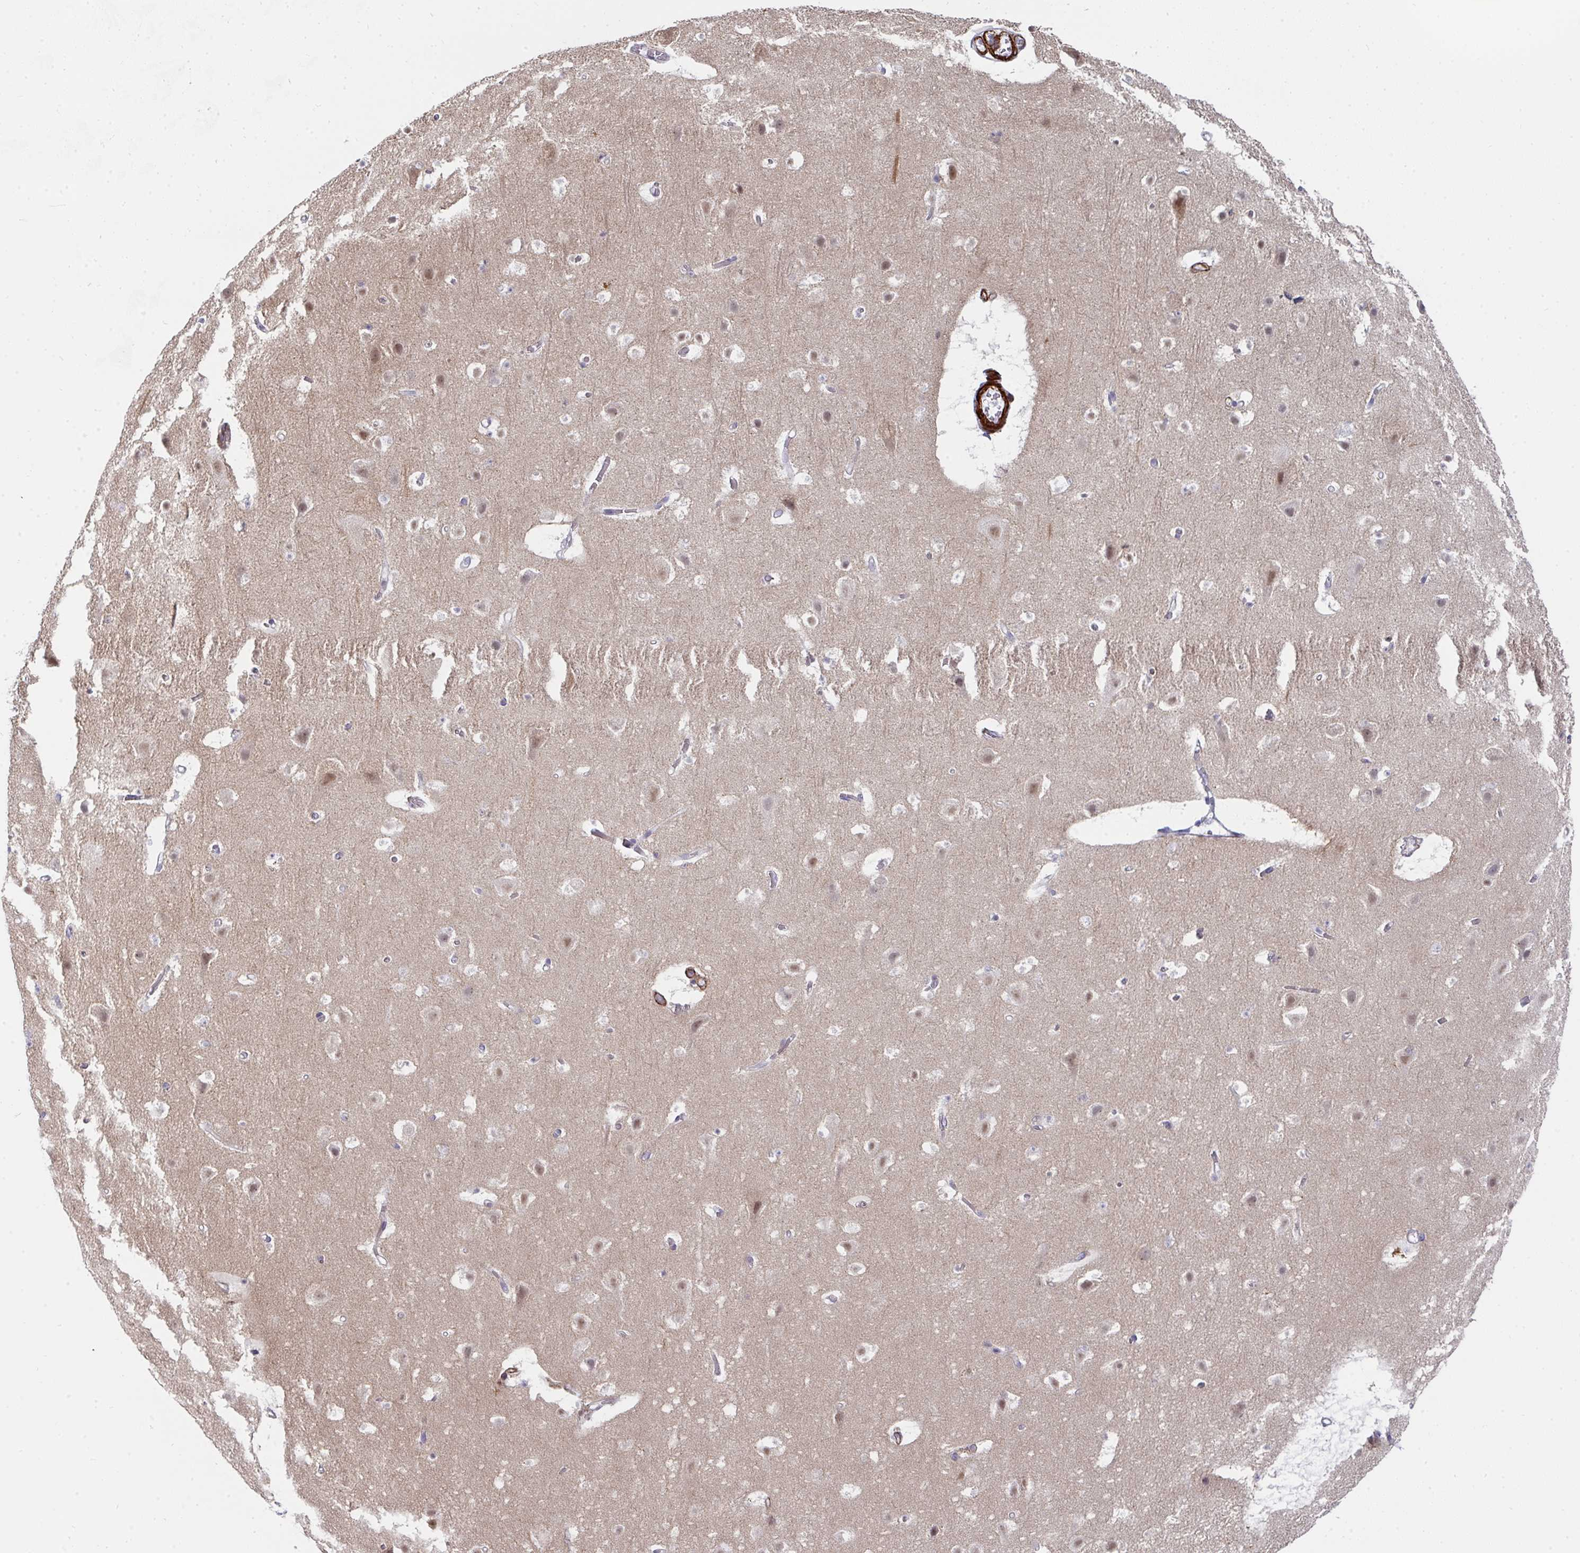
{"staining": {"intensity": "negative", "quantity": "none", "location": "none"}, "tissue": "cerebral cortex", "cell_type": "Endothelial cells", "image_type": "normal", "snomed": [{"axis": "morphology", "description": "Normal tissue, NOS"}, {"axis": "topography", "description": "Cerebral cortex"}], "caption": "The IHC photomicrograph has no significant expression in endothelial cells of cerebral cortex.", "gene": "GINS2", "patient": {"sex": "female", "age": 42}}